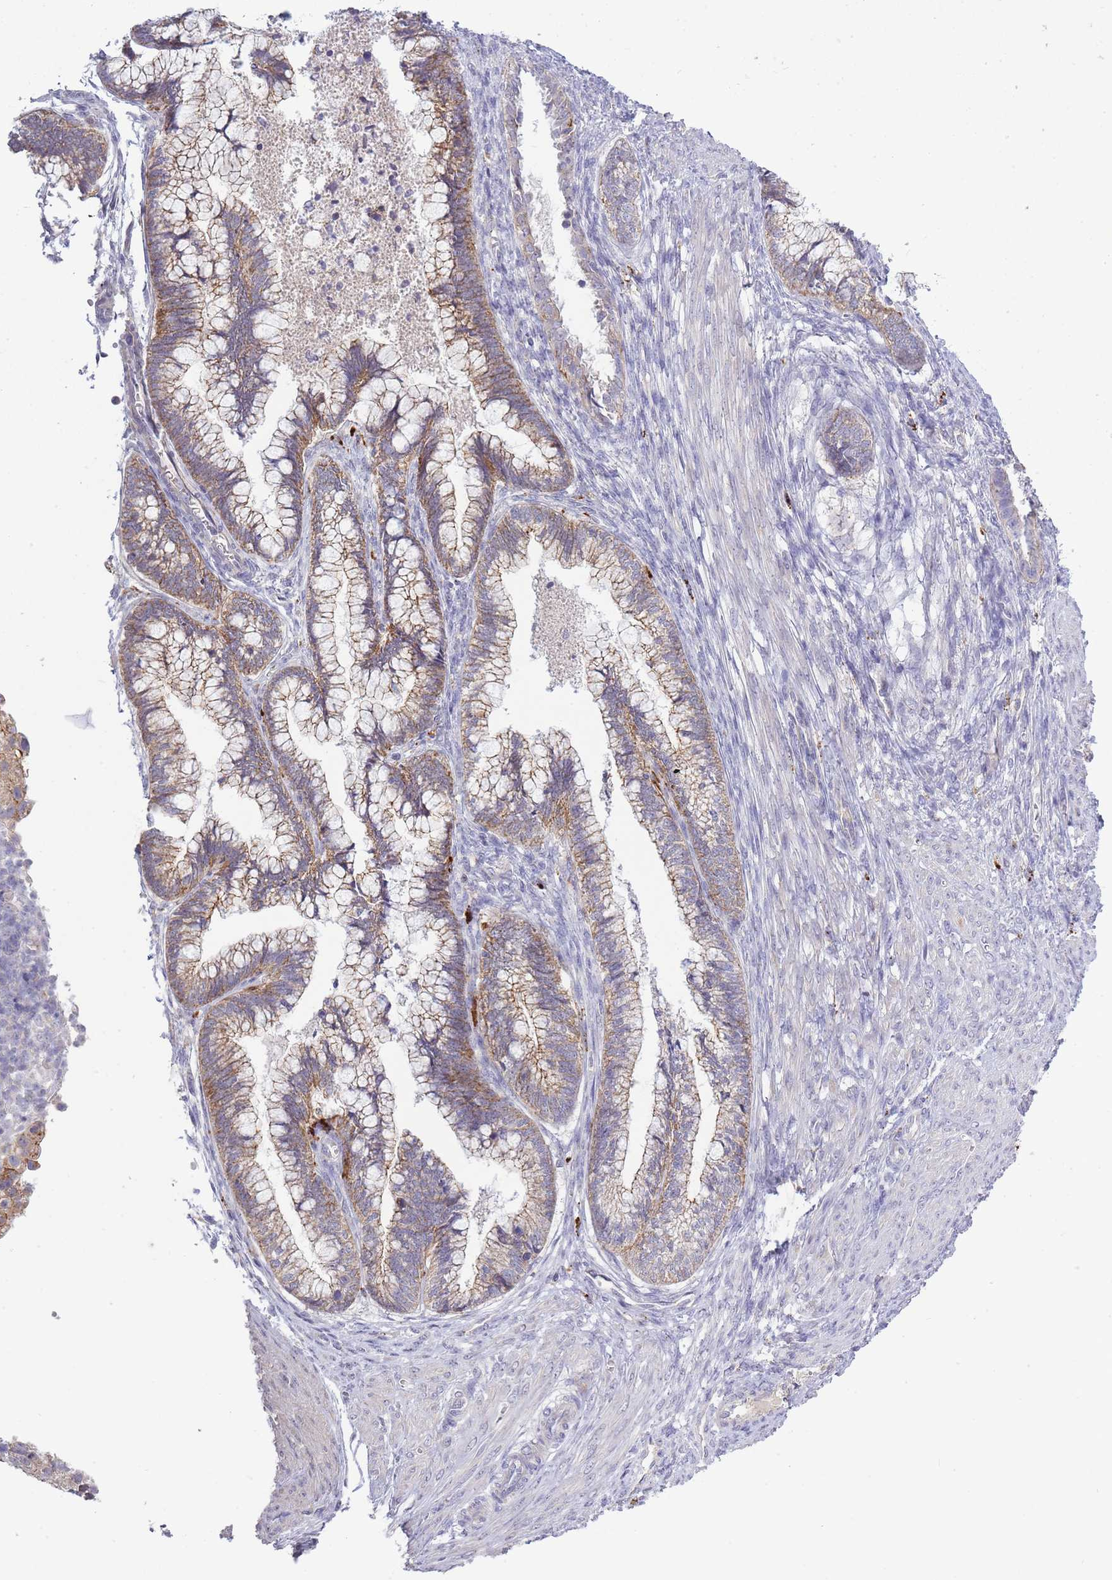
{"staining": {"intensity": "weak", "quantity": ">75%", "location": "cytoplasmic/membranous"}, "tissue": "cervical cancer", "cell_type": "Tumor cells", "image_type": "cancer", "snomed": [{"axis": "morphology", "description": "Adenocarcinoma, NOS"}, {"axis": "topography", "description": "Cervix"}], "caption": "A micrograph of adenocarcinoma (cervical) stained for a protein reveals weak cytoplasmic/membranous brown staining in tumor cells.", "gene": "TRIM61", "patient": {"sex": "female", "age": 44}}